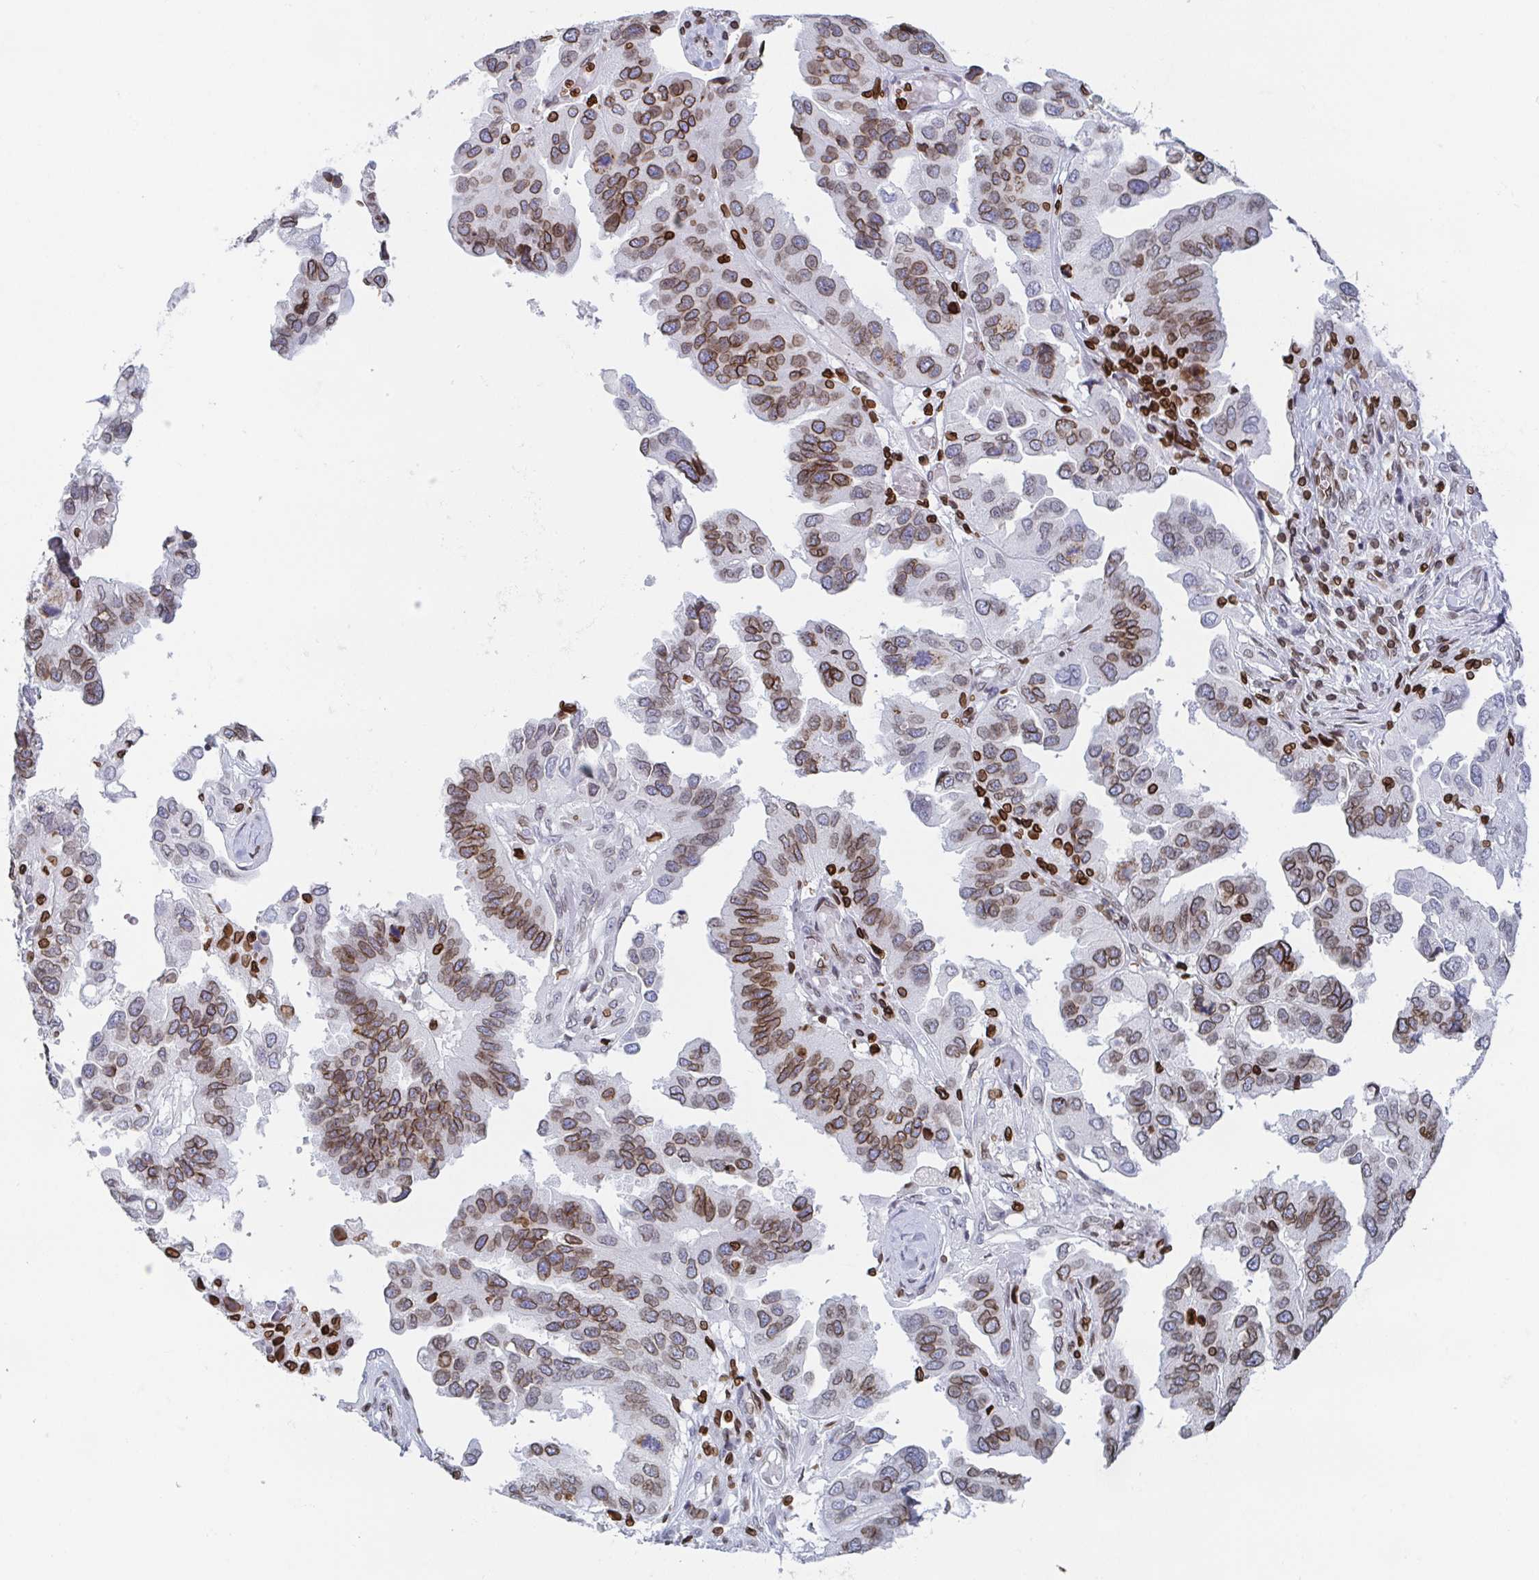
{"staining": {"intensity": "moderate", "quantity": ">75%", "location": "cytoplasmic/membranous,nuclear"}, "tissue": "ovarian cancer", "cell_type": "Tumor cells", "image_type": "cancer", "snomed": [{"axis": "morphology", "description": "Cystadenocarcinoma, serous, NOS"}, {"axis": "topography", "description": "Ovary"}], "caption": "Ovarian cancer (serous cystadenocarcinoma) was stained to show a protein in brown. There is medium levels of moderate cytoplasmic/membranous and nuclear staining in about >75% of tumor cells.", "gene": "BTBD7", "patient": {"sex": "female", "age": 79}}